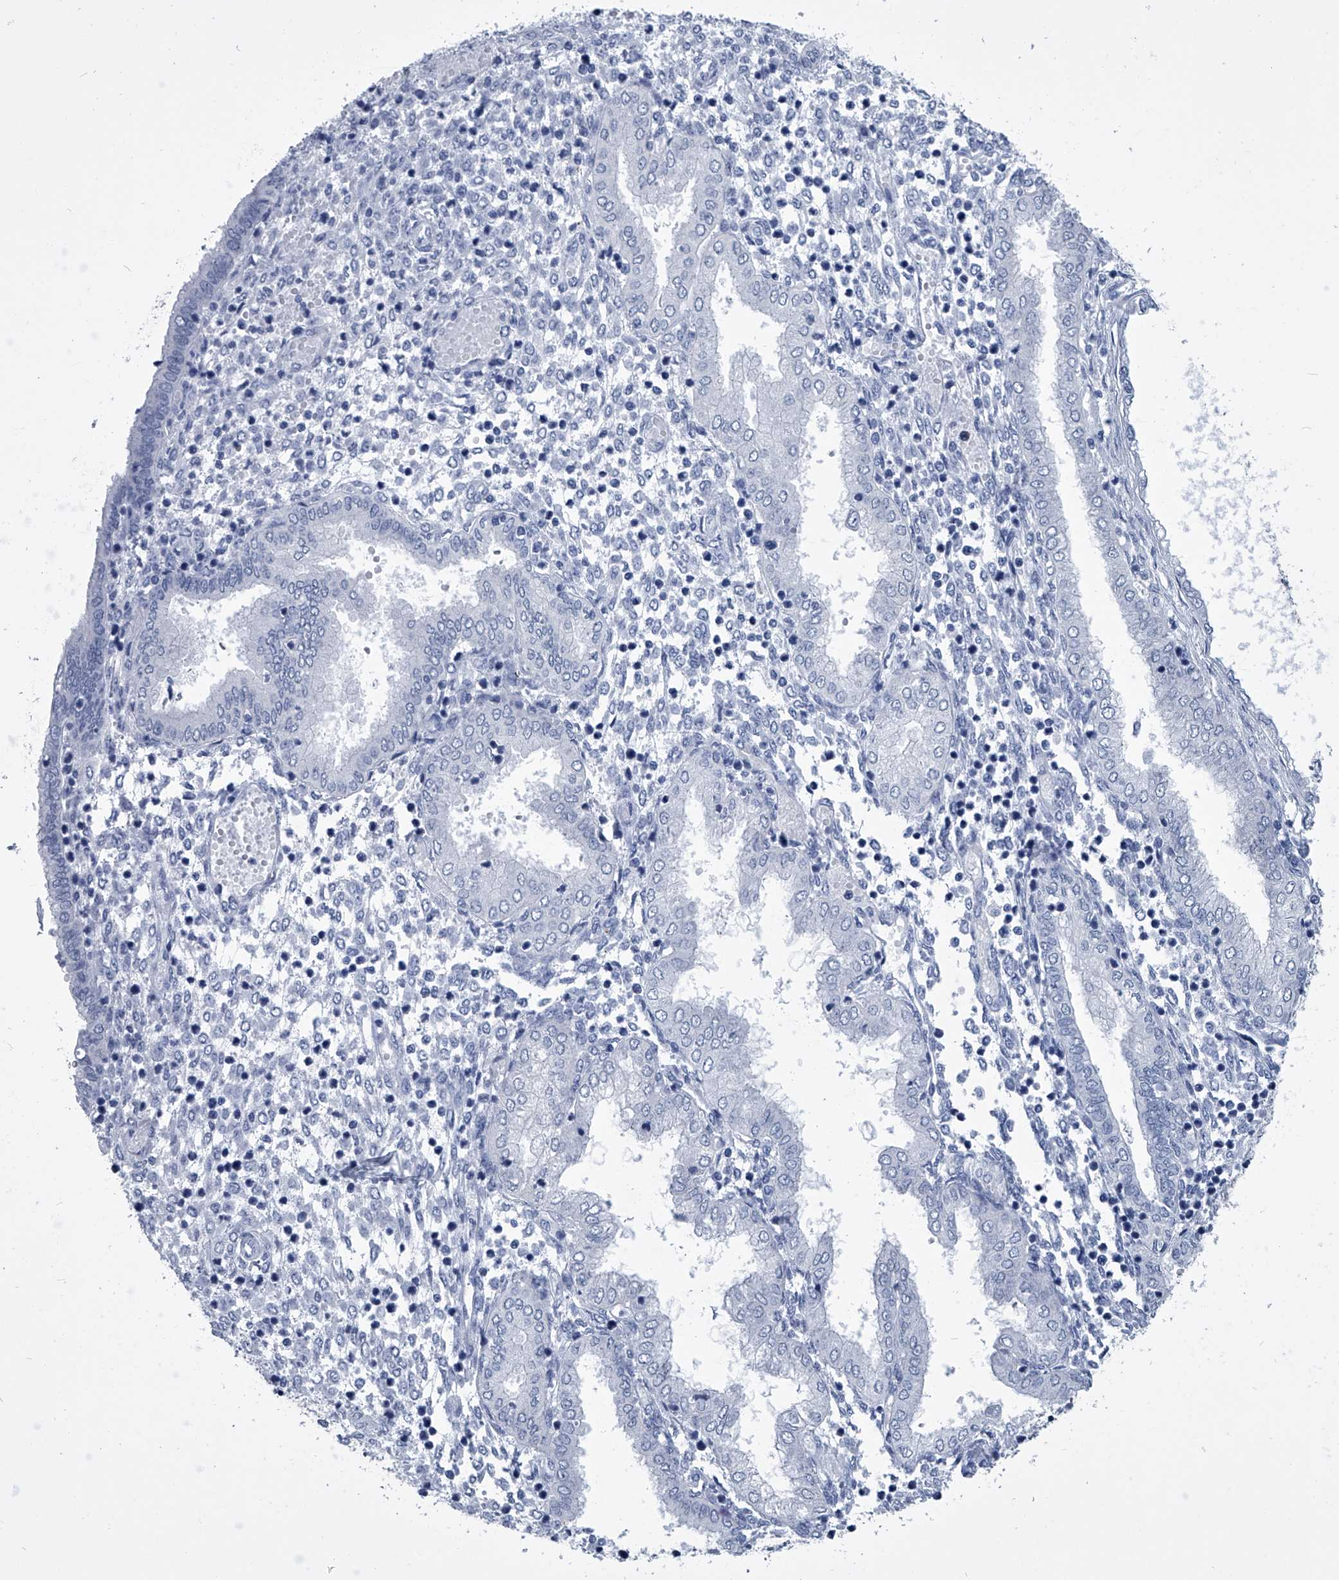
{"staining": {"intensity": "negative", "quantity": "none", "location": "none"}, "tissue": "endometrium", "cell_type": "Cells in endometrial stroma", "image_type": "normal", "snomed": [{"axis": "morphology", "description": "Normal tissue, NOS"}, {"axis": "topography", "description": "Endometrium"}], "caption": "High magnification brightfield microscopy of unremarkable endometrium stained with DAB (3,3'-diaminobenzidine) (brown) and counterstained with hematoxylin (blue): cells in endometrial stroma show no significant staining.", "gene": "PDXK", "patient": {"sex": "female", "age": 53}}